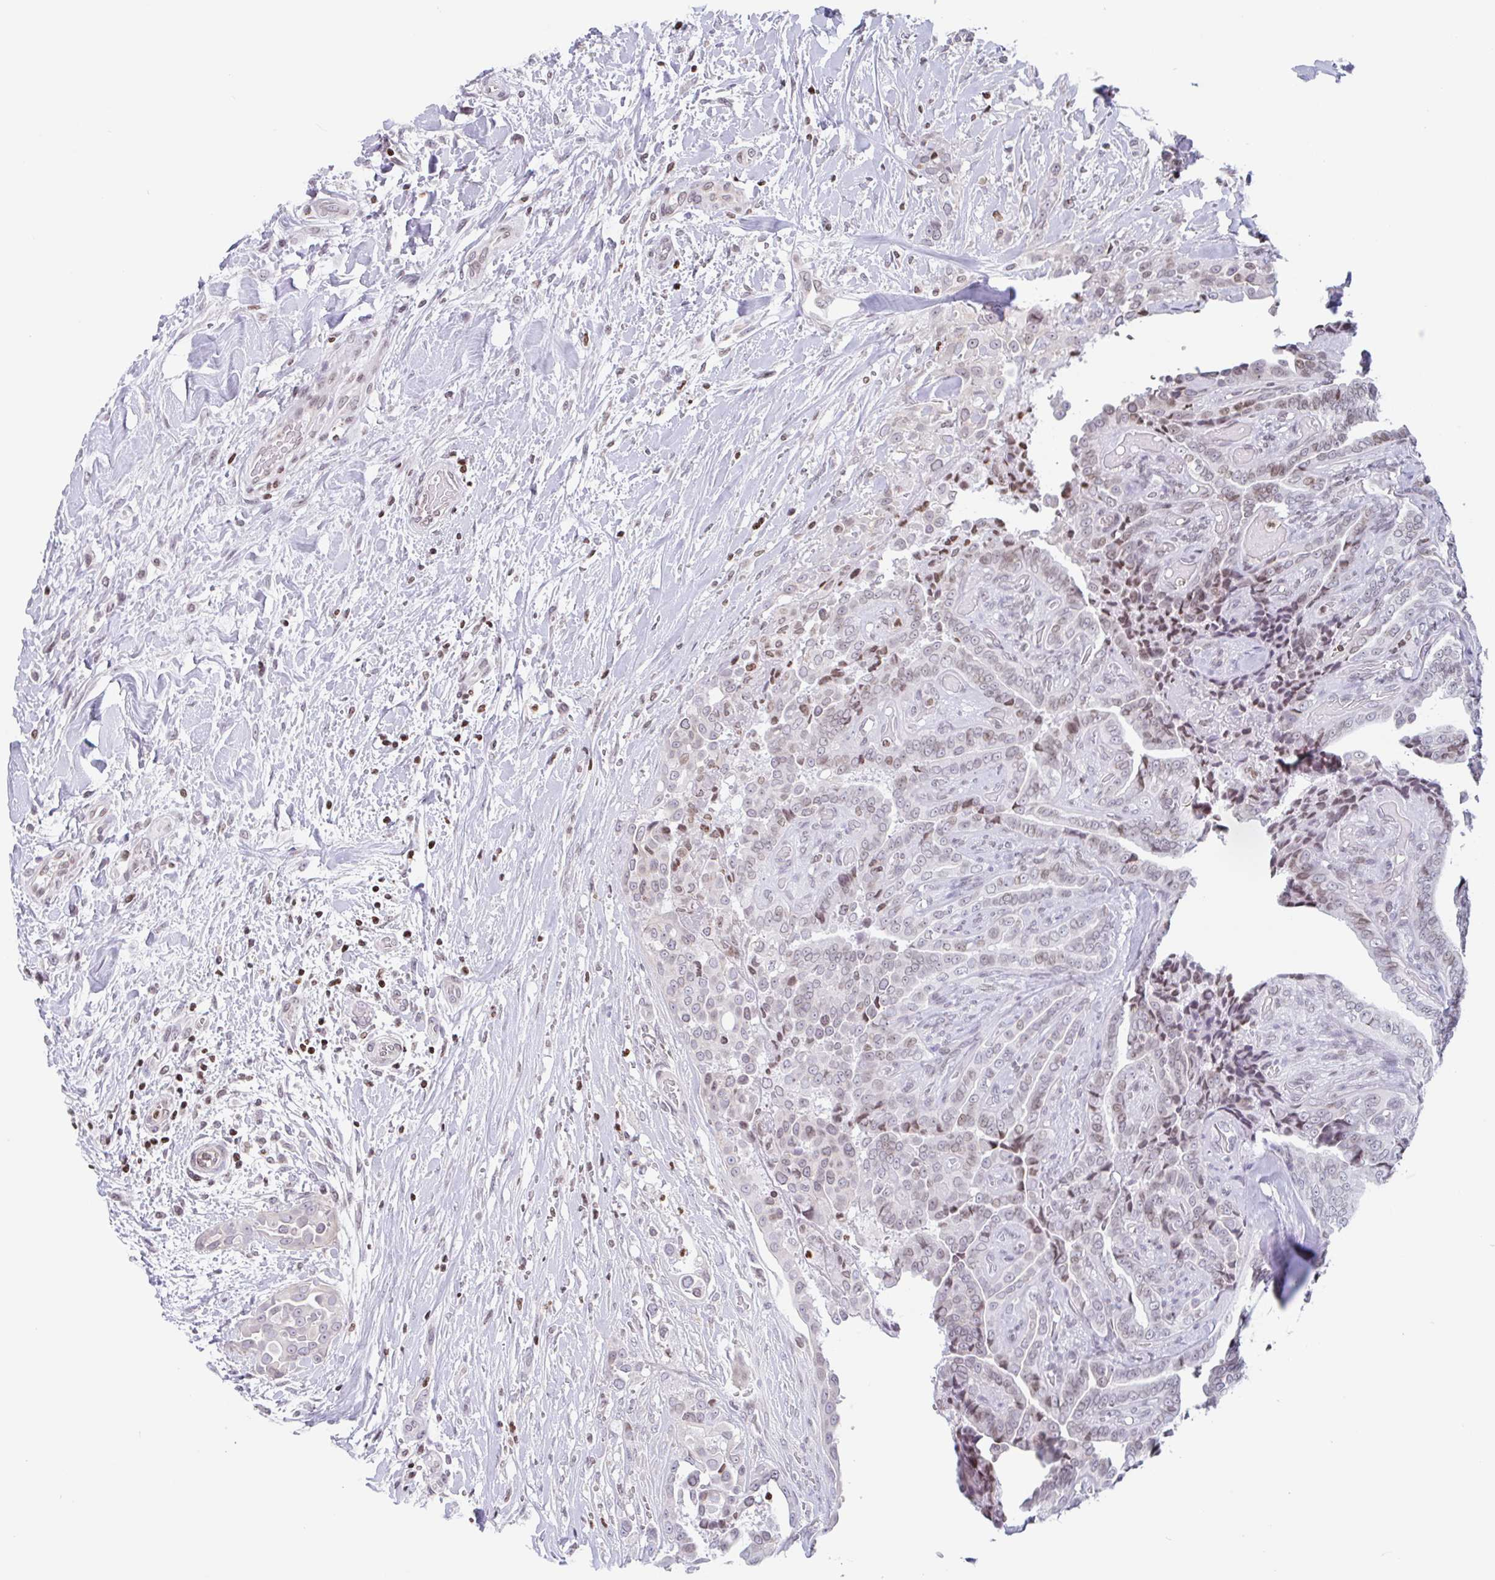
{"staining": {"intensity": "moderate", "quantity": "25%-75%", "location": "nuclear"}, "tissue": "thyroid cancer", "cell_type": "Tumor cells", "image_type": "cancer", "snomed": [{"axis": "morphology", "description": "Papillary adenocarcinoma, NOS"}, {"axis": "topography", "description": "Thyroid gland"}], "caption": "About 25%-75% of tumor cells in papillary adenocarcinoma (thyroid) exhibit moderate nuclear protein staining as visualized by brown immunohistochemical staining.", "gene": "NOL6", "patient": {"sex": "male", "age": 61}}